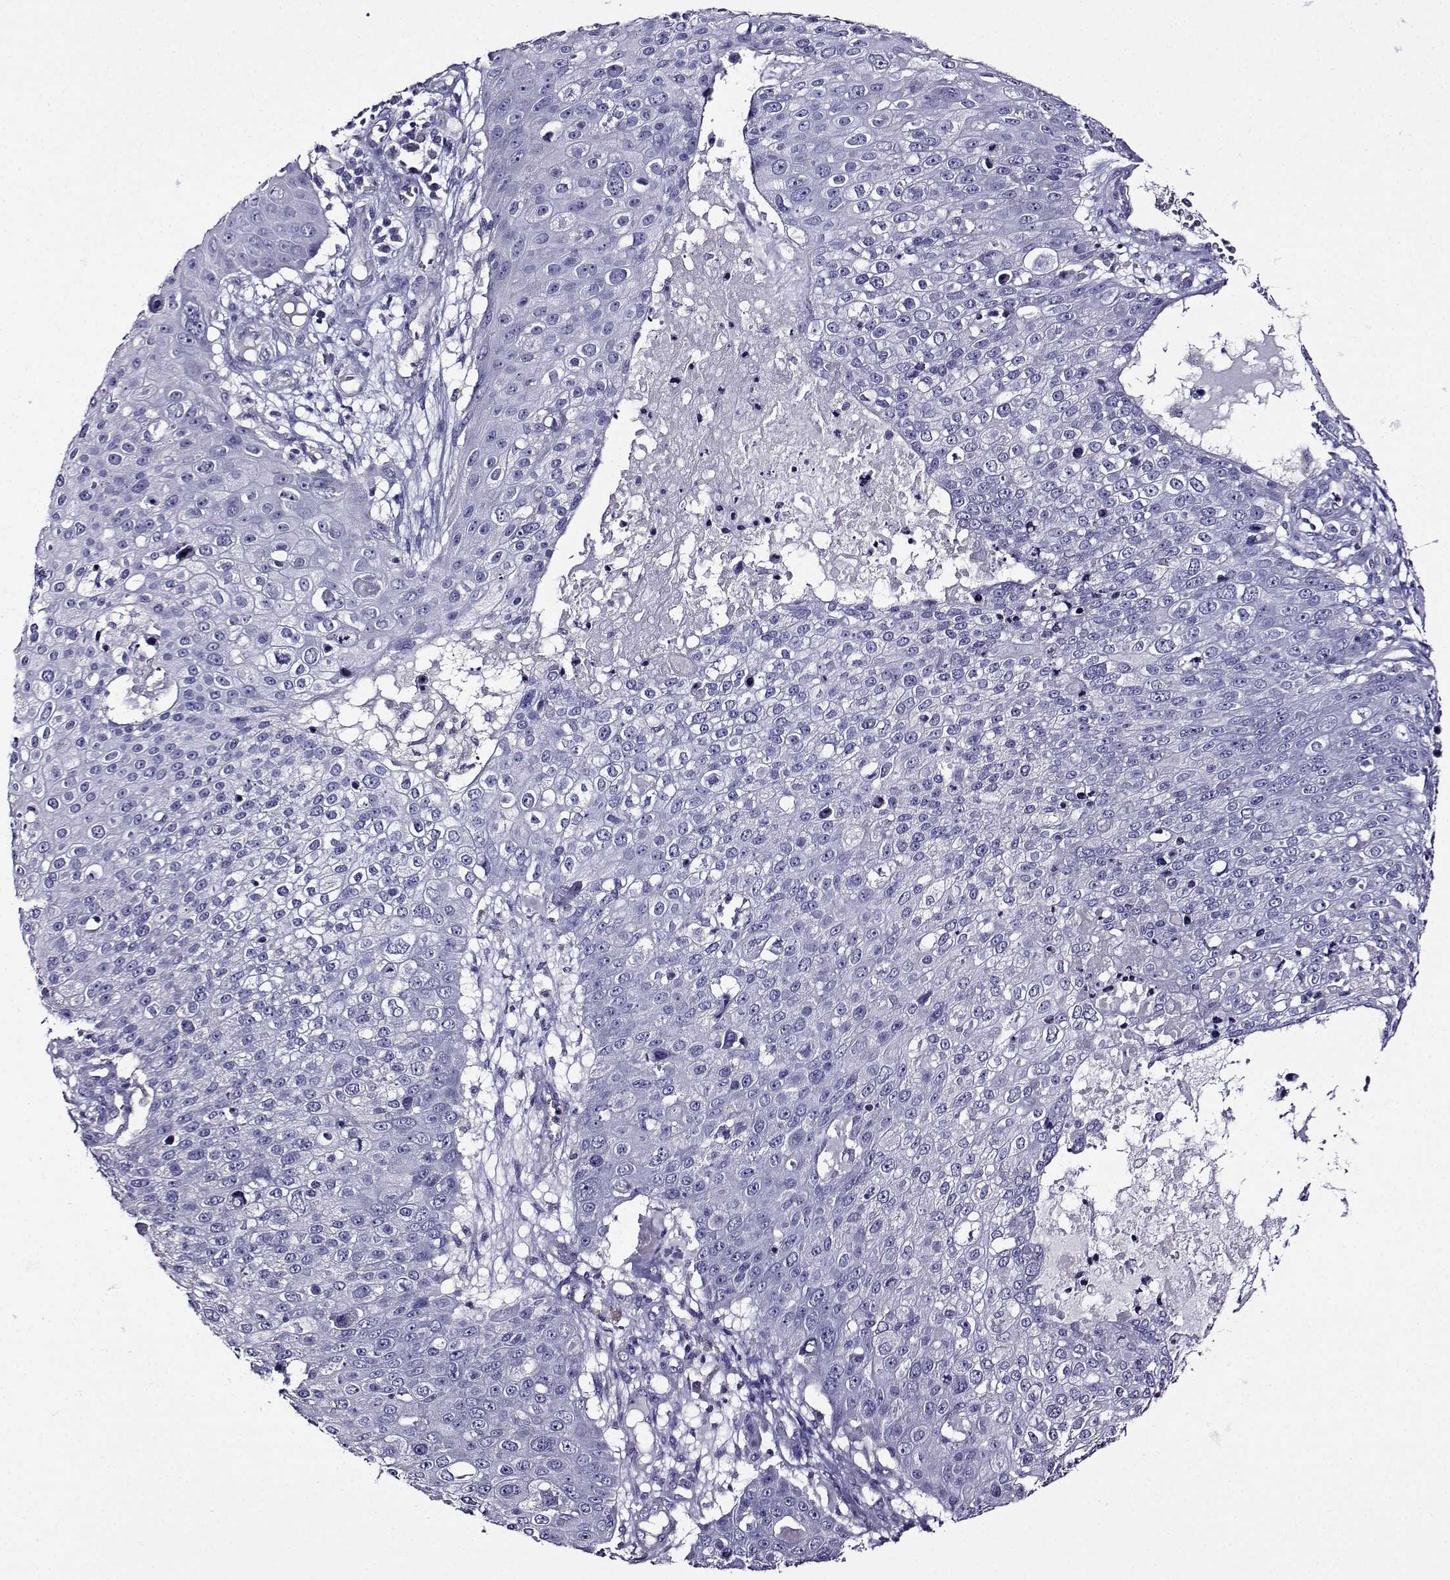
{"staining": {"intensity": "negative", "quantity": "none", "location": "none"}, "tissue": "skin cancer", "cell_type": "Tumor cells", "image_type": "cancer", "snomed": [{"axis": "morphology", "description": "Squamous cell carcinoma, NOS"}, {"axis": "topography", "description": "Skin"}], "caption": "This is a micrograph of IHC staining of skin squamous cell carcinoma, which shows no expression in tumor cells. (DAB immunohistochemistry (IHC), high magnification).", "gene": "TMEM266", "patient": {"sex": "male", "age": 71}}